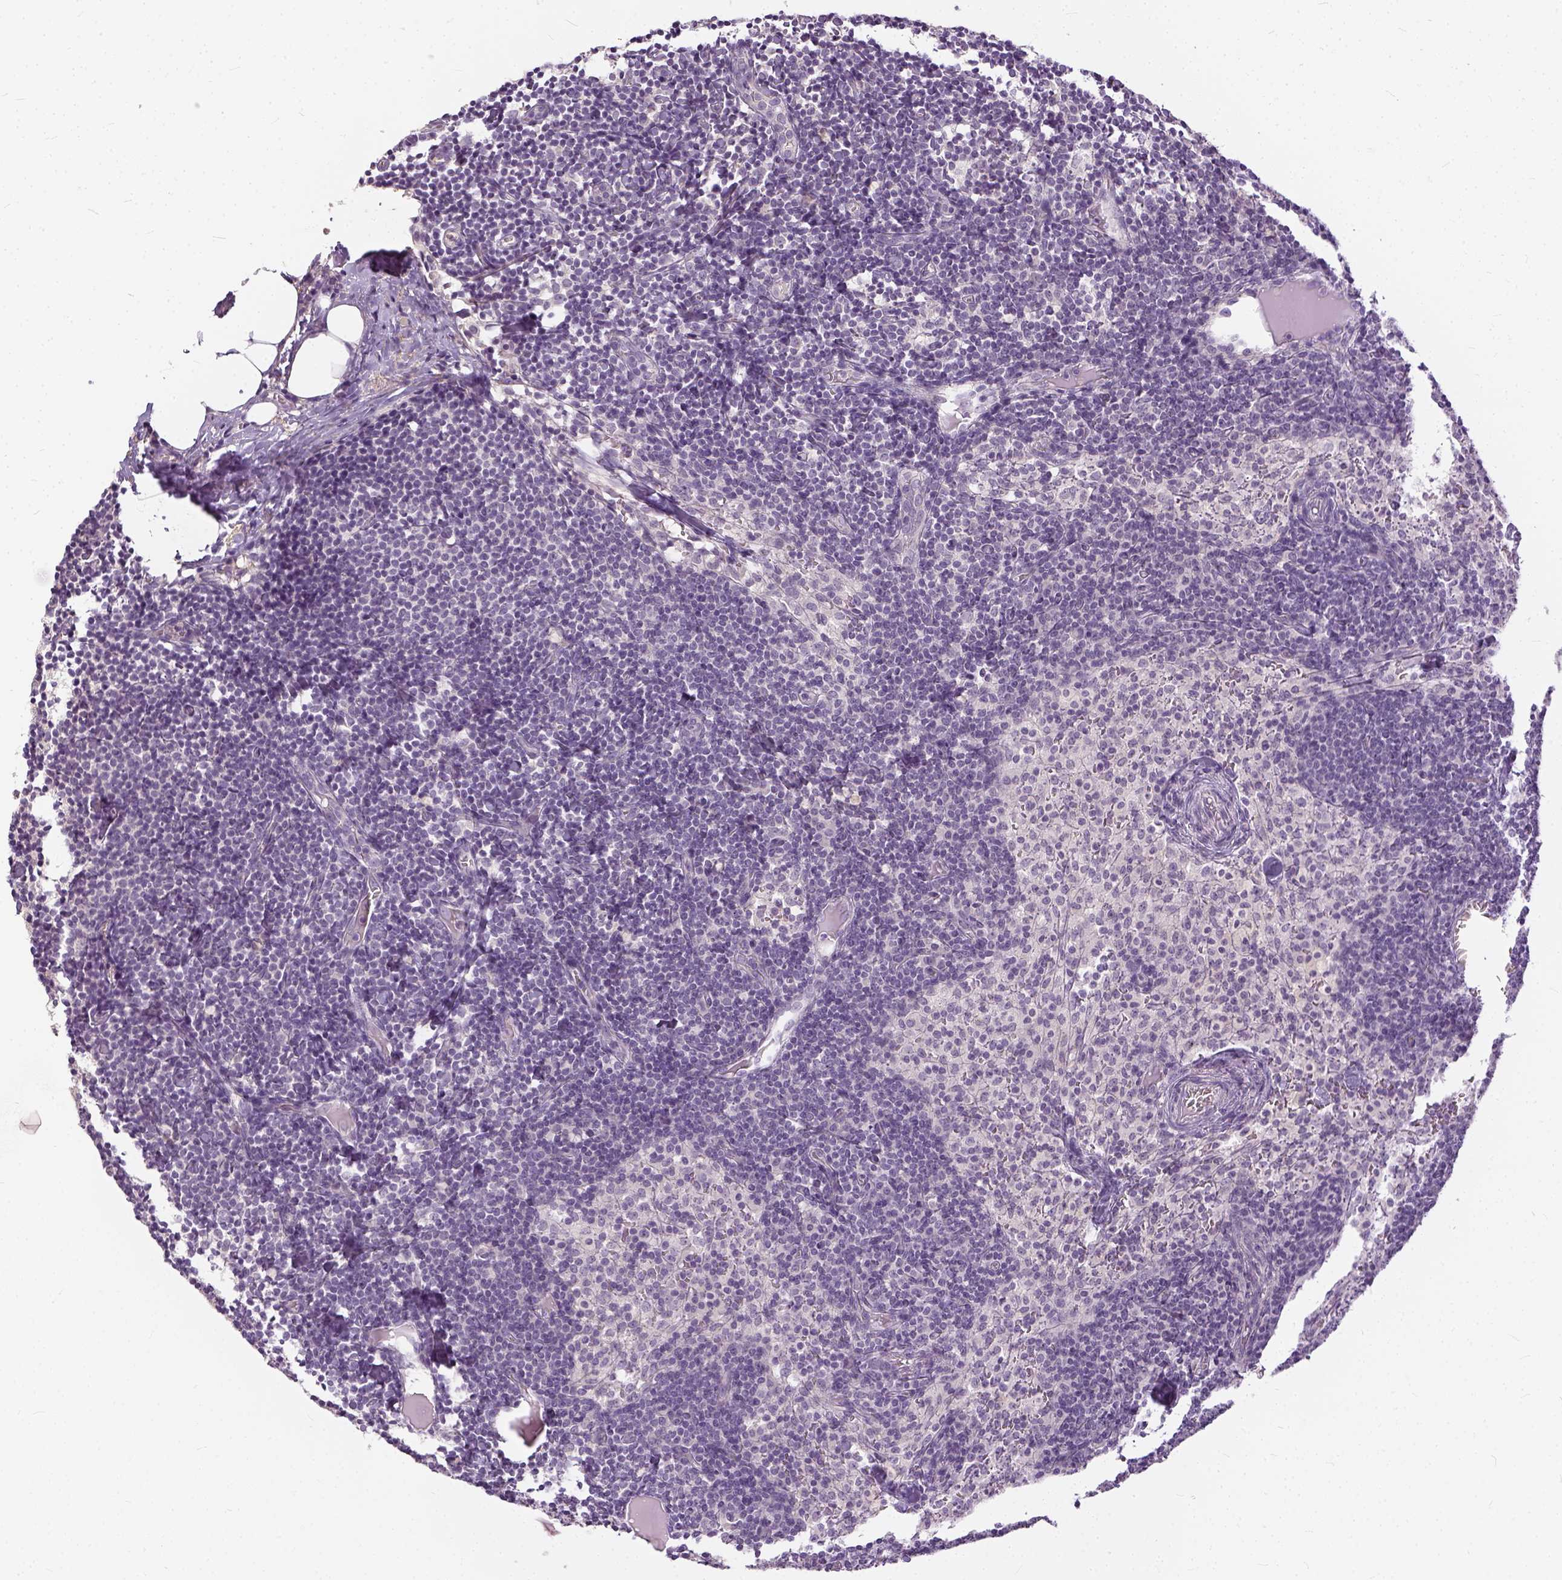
{"staining": {"intensity": "negative", "quantity": "none", "location": "none"}, "tissue": "lymph node", "cell_type": "Germinal center cells", "image_type": "normal", "snomed": [{"axis": "morphology", "description": "Normal tissue, NOS"}, {"axis": "topography", "description": "Lymph node"}], "caption": "This is an immunohistochemistry (IHC) image of benign lymph node. There is no expression in germinal center cells.", "gene": "ANO2", "patient": {"sex": "female", "age": 41}}